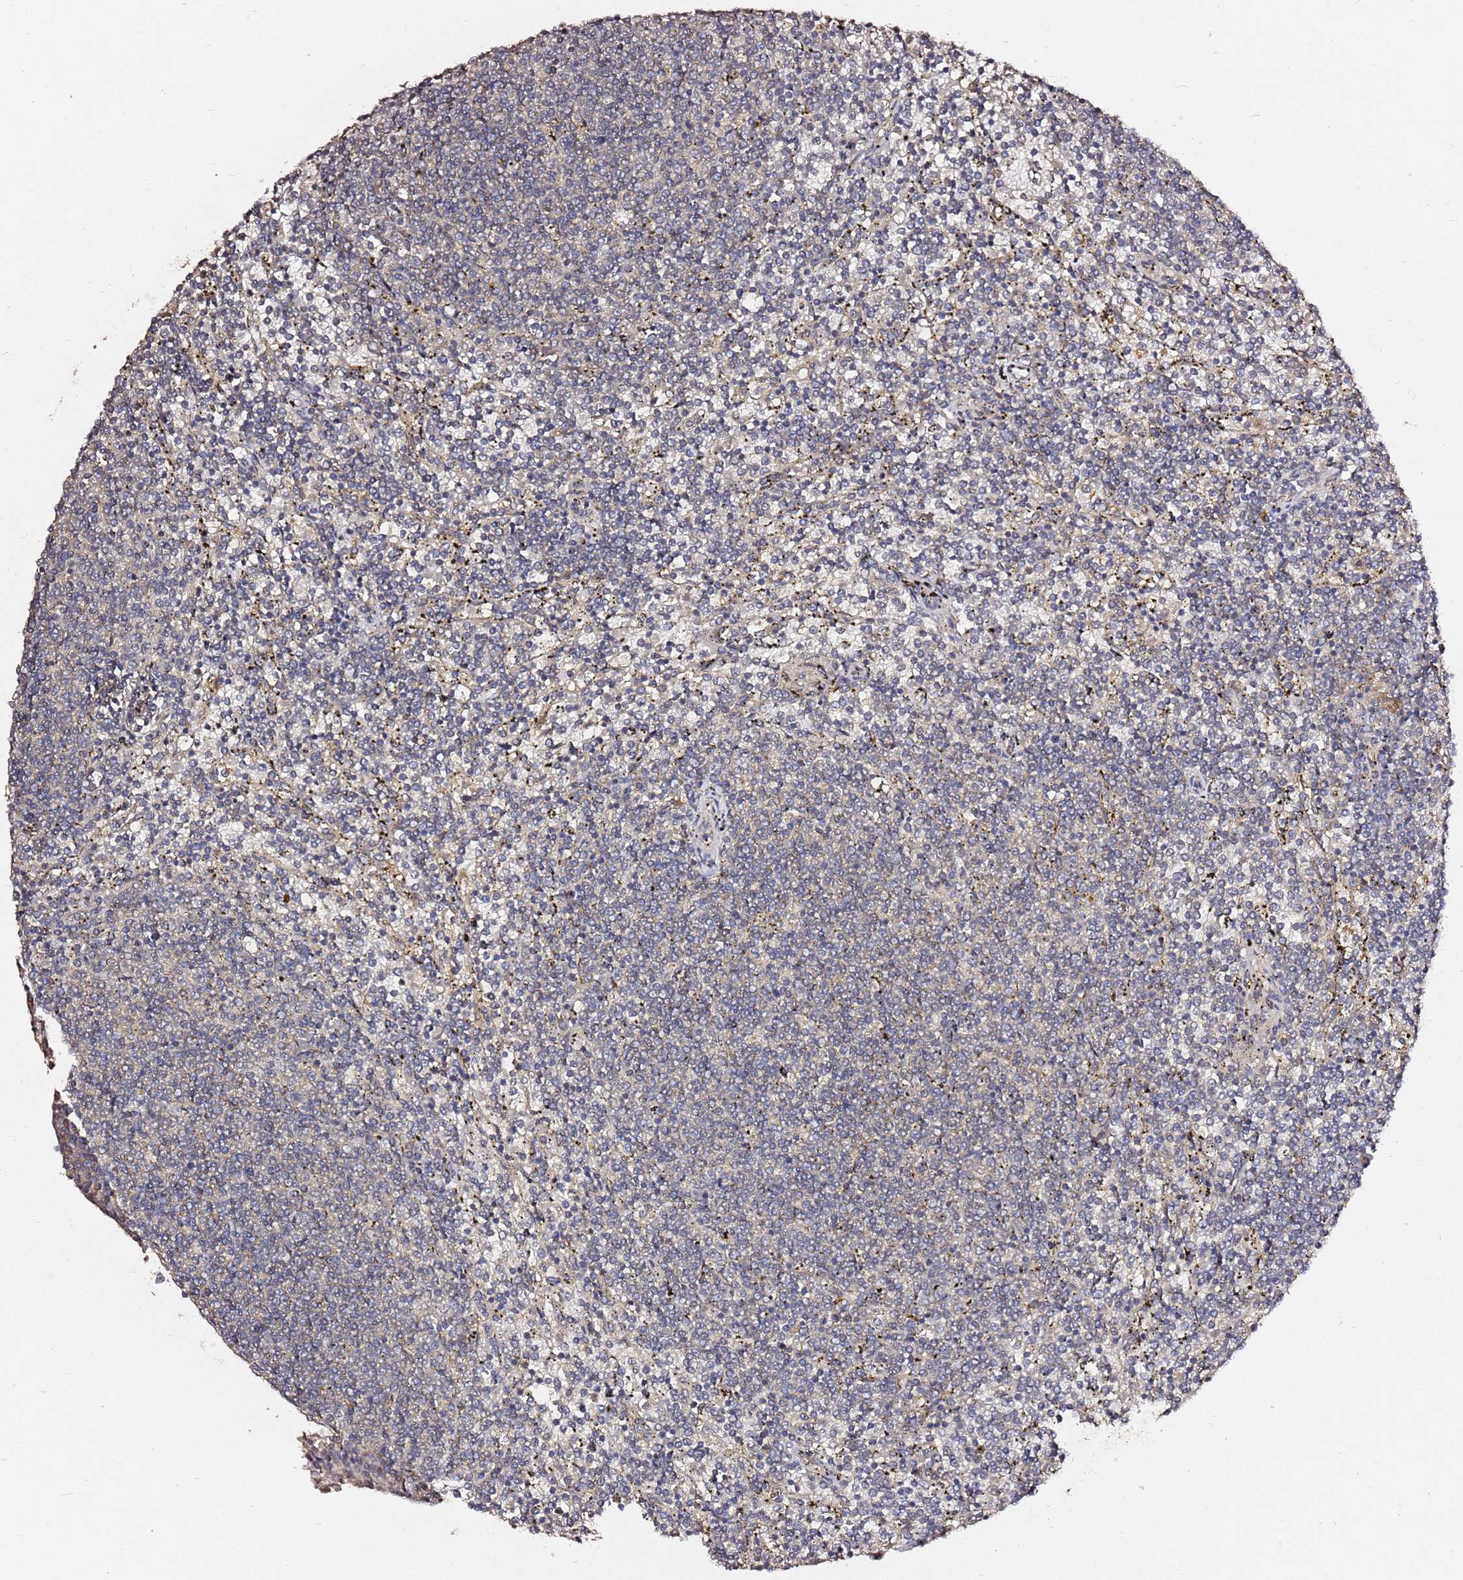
{"staining": {"intensity": "negative", "quantity": "none", "location": "none"}, "tissue": "lymphoma", "cell_type": "Tumor cells", "image_type": "cancer", "snomed": [{"axis": "morphology", "description": "Malignant lymphoma, non-Hodgkin's type, Low grade"}, {"axis": "topography", "description": "Spleen"}], "caption": "Tumor cells show no significant protein expression in lymphoma. The staining was performed using DAB (3,3'-diaminobenzidine) to visualize the protein expression in brown, while the nuclei were stained in blue with hematoxylin (Magnification: 20x).", "gene": "C6orf136", "patient": {"sex": "female", "age": 50}}